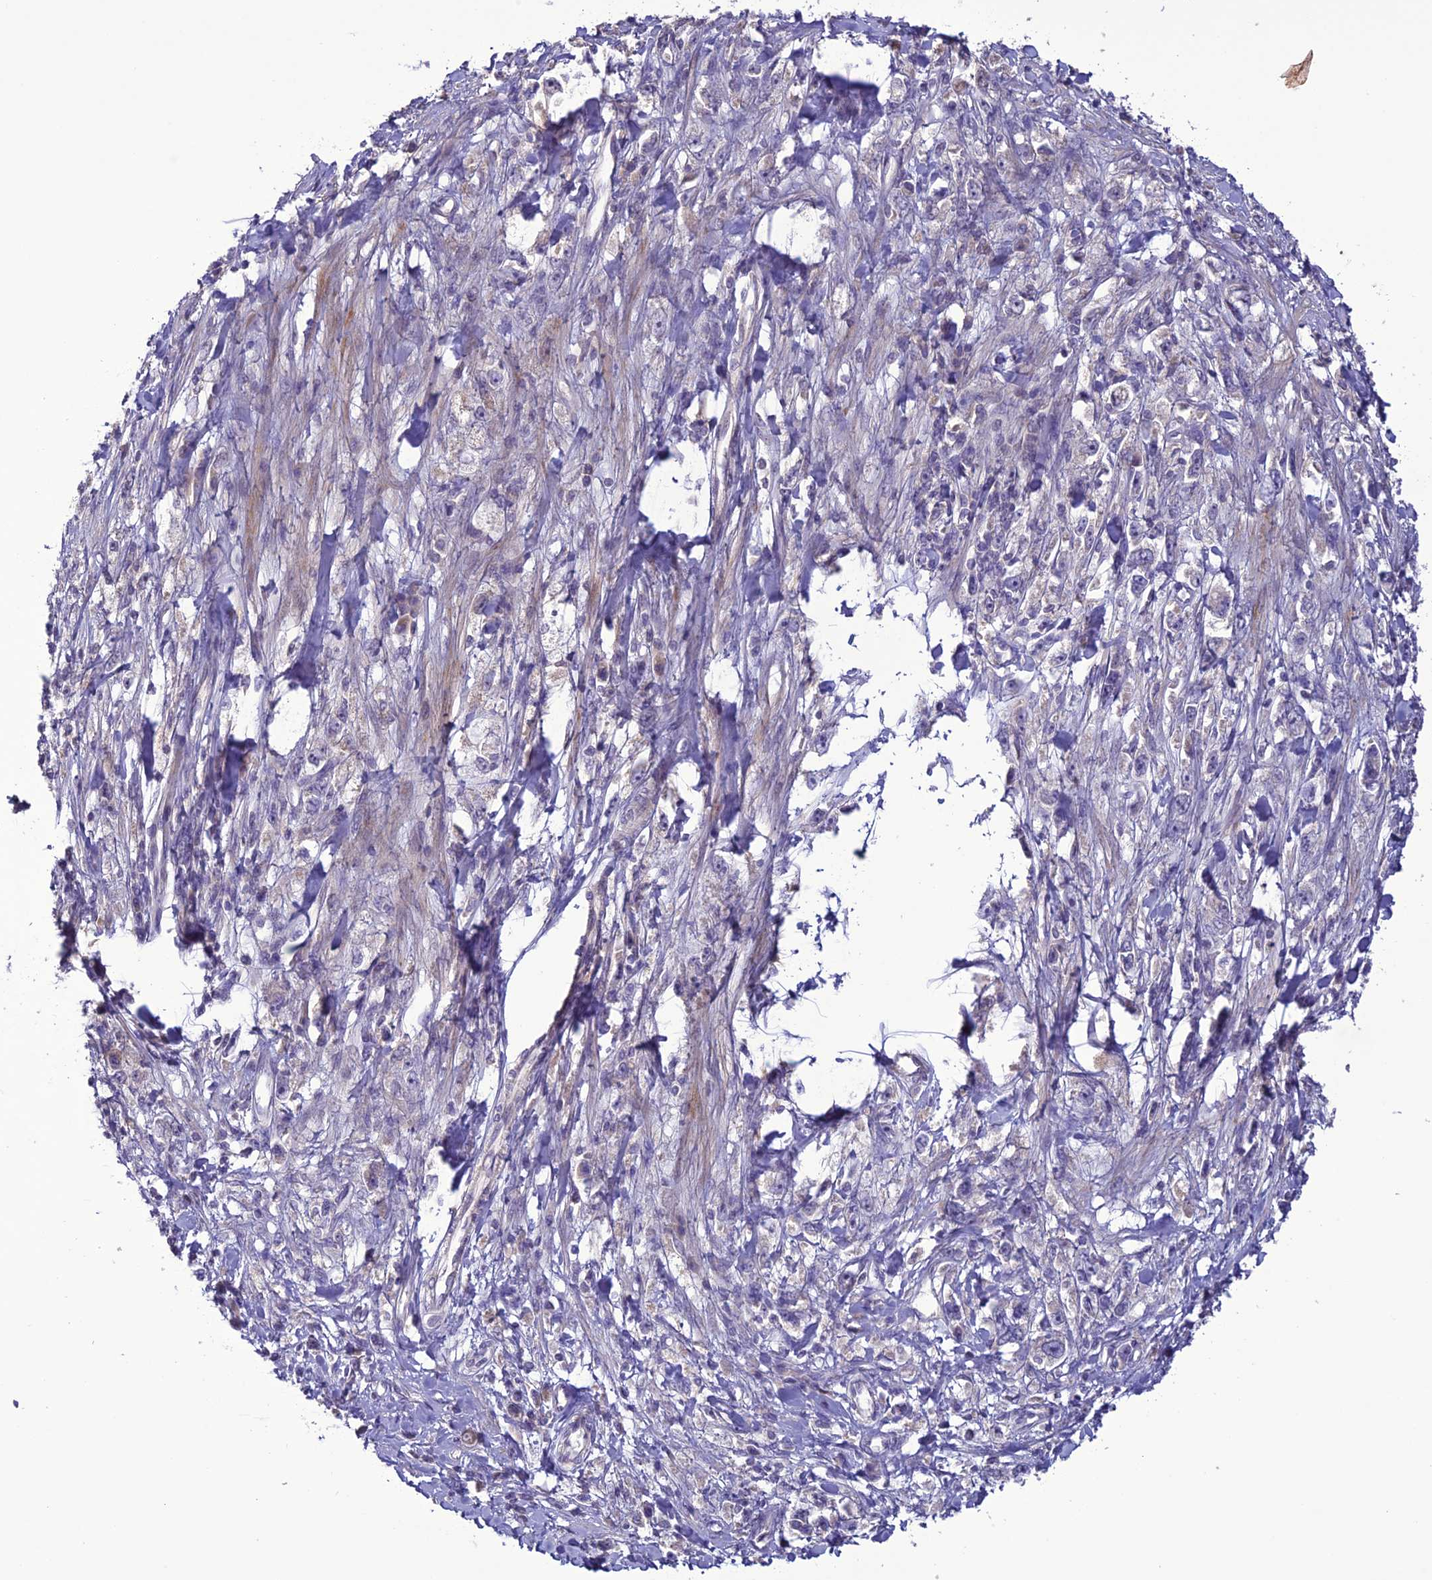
{"staining": {"intensity": "negative", "quantity": "none", "location": "none"}, "tissue": "stomach cancer", "cell_type": "Tumor cells", "image_type": "cancer", "snomed": [{"axis": "morphology", "description": "Adenocarcinoma, NOS"}, {"axis": "topography", "description": "Stomach"}], "caption": "This is a image of immunohistochemistry (IHC) staining of stomach cancer, which shows no expression in tumor cells.", "gene": "C2orf76", "patient": {"sex": "female", "age": 59}}